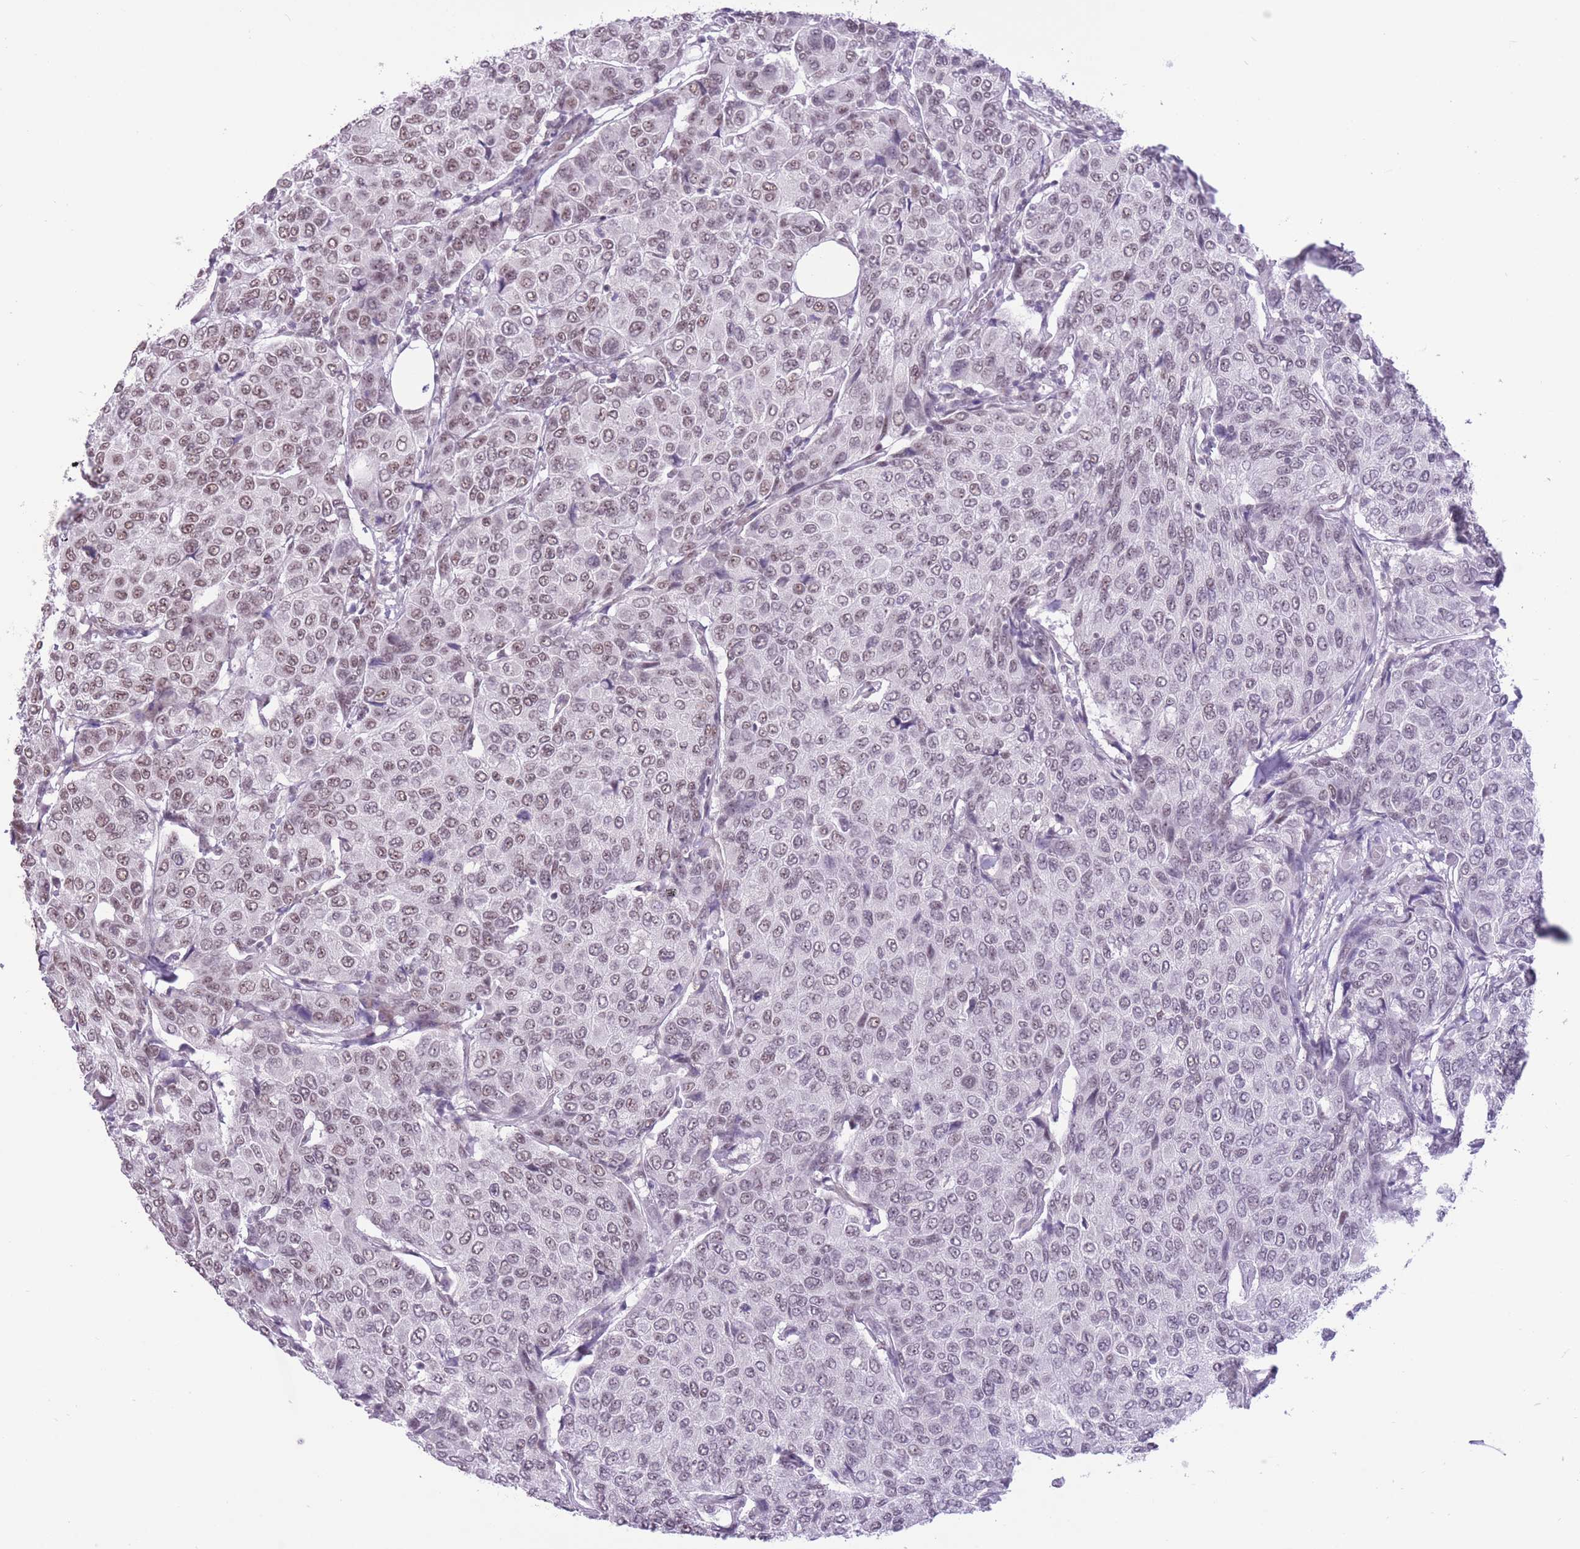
{"staining": {"intensity": "weak", "quantity": "25%-75%", "location": "nuclear"}, "tissue": "breast cancer", "cell_type": "Tumor cells", "image_type": "cancer", "snomed": [{"axis": "morphology", "description": "Duct carcinoma"}, {"axis": "topography", "description": "Breast"}], "caption": "Tumor cells display low levels of weak nuclear expression in approximately 25%-75% of cells in breast cancer.", "gene": "ZBED5", "patient": {"sex": "female", "age": 55}}